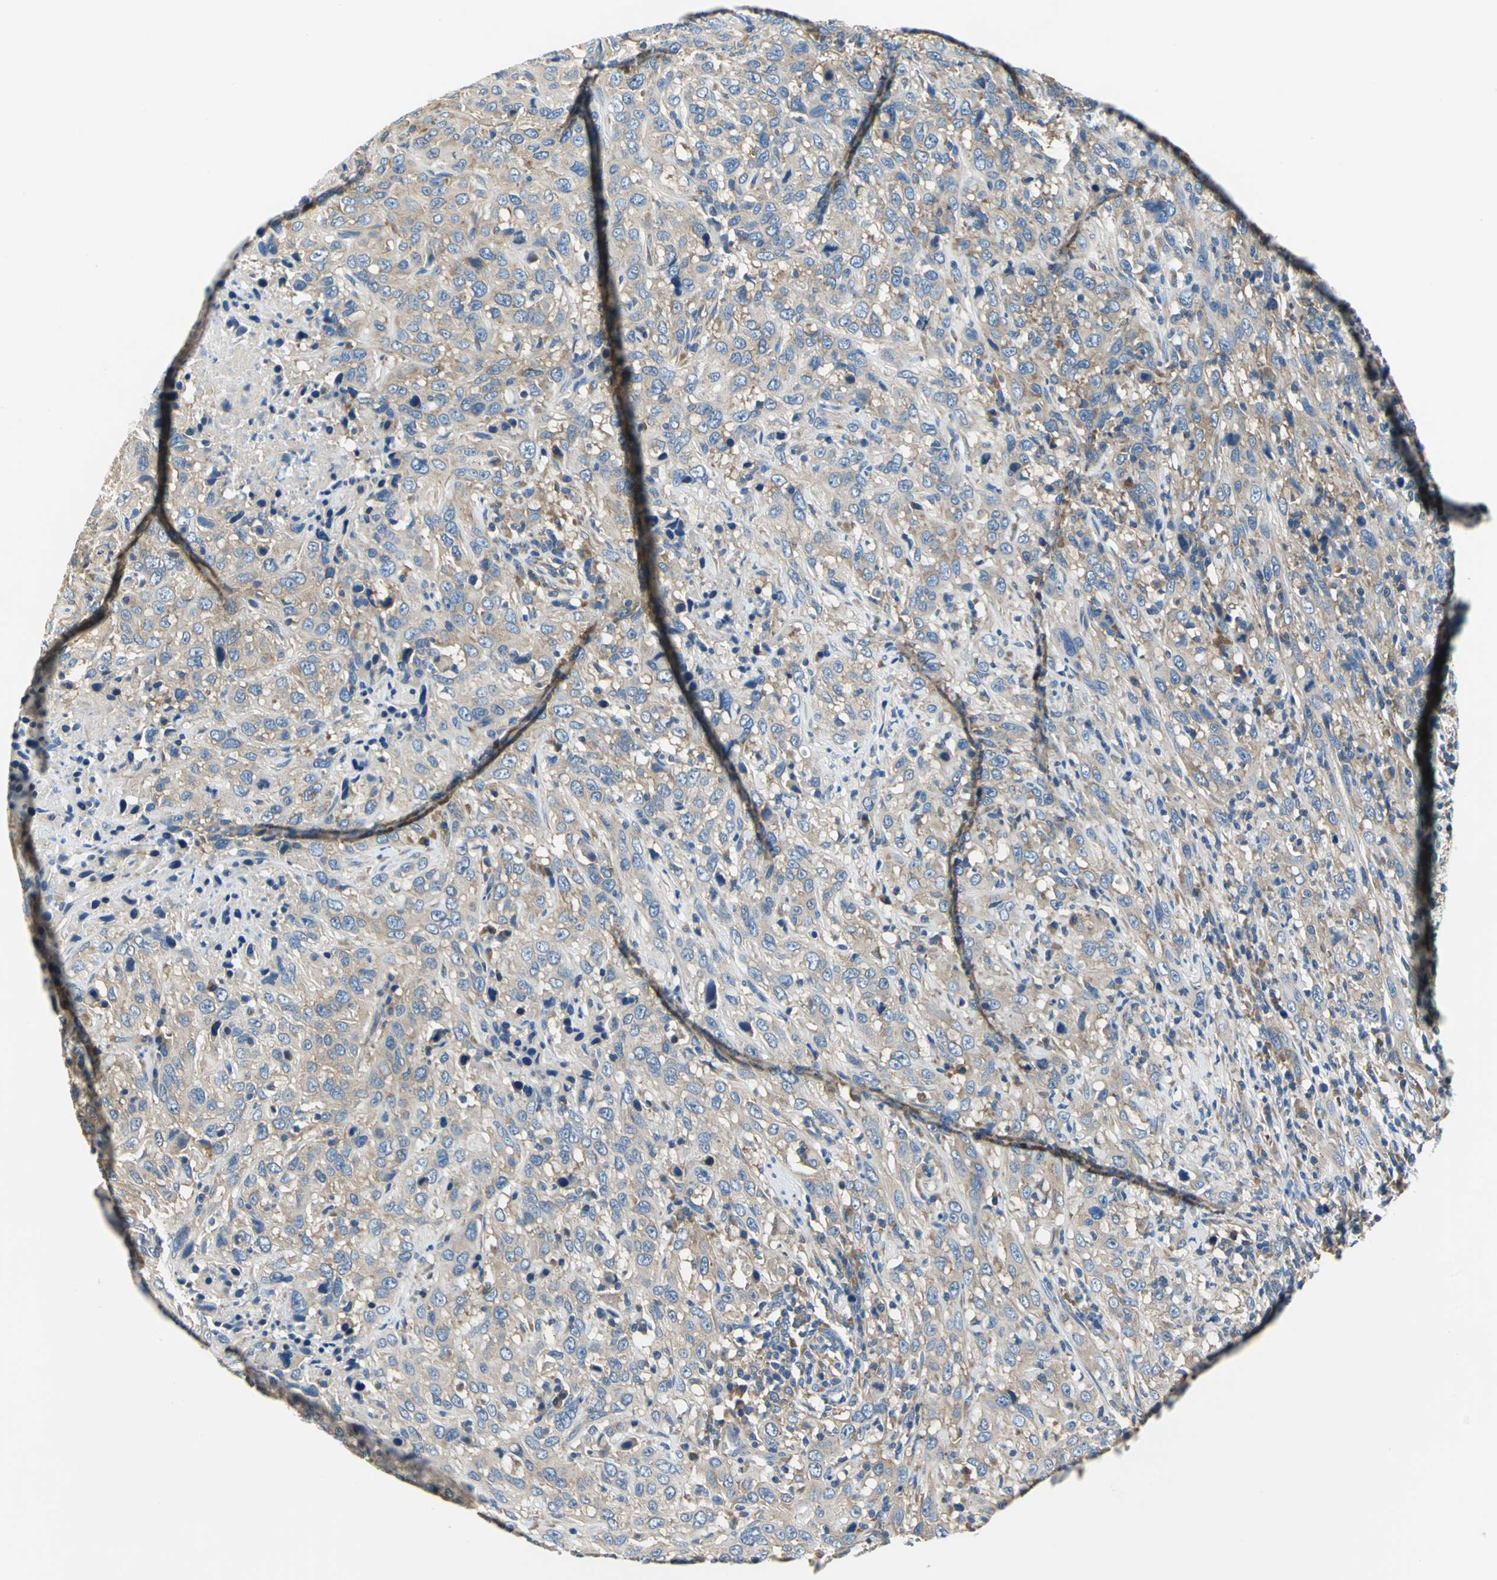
{"staining": {"intensity": "moderate", "quantity": ">75%", "location": "cytoplasmic/membranous"}, "tissue": "urothelial cancer", "cell_type": "Tumor cells", "image_type": "cancer", "snomed": [{"axis": "morphology", "description": "Urothelial carcinoma, High grade"}, {"axis": "topography", "description": "Urinary bladder"}], "caption": "Tumor cells reveal moderate cytoplasmic/membranous positivity in approximately >75% of cells in urothelial cancer.", "gene": "TRIM25", "patient": {"sex": "male", "age": 61}}